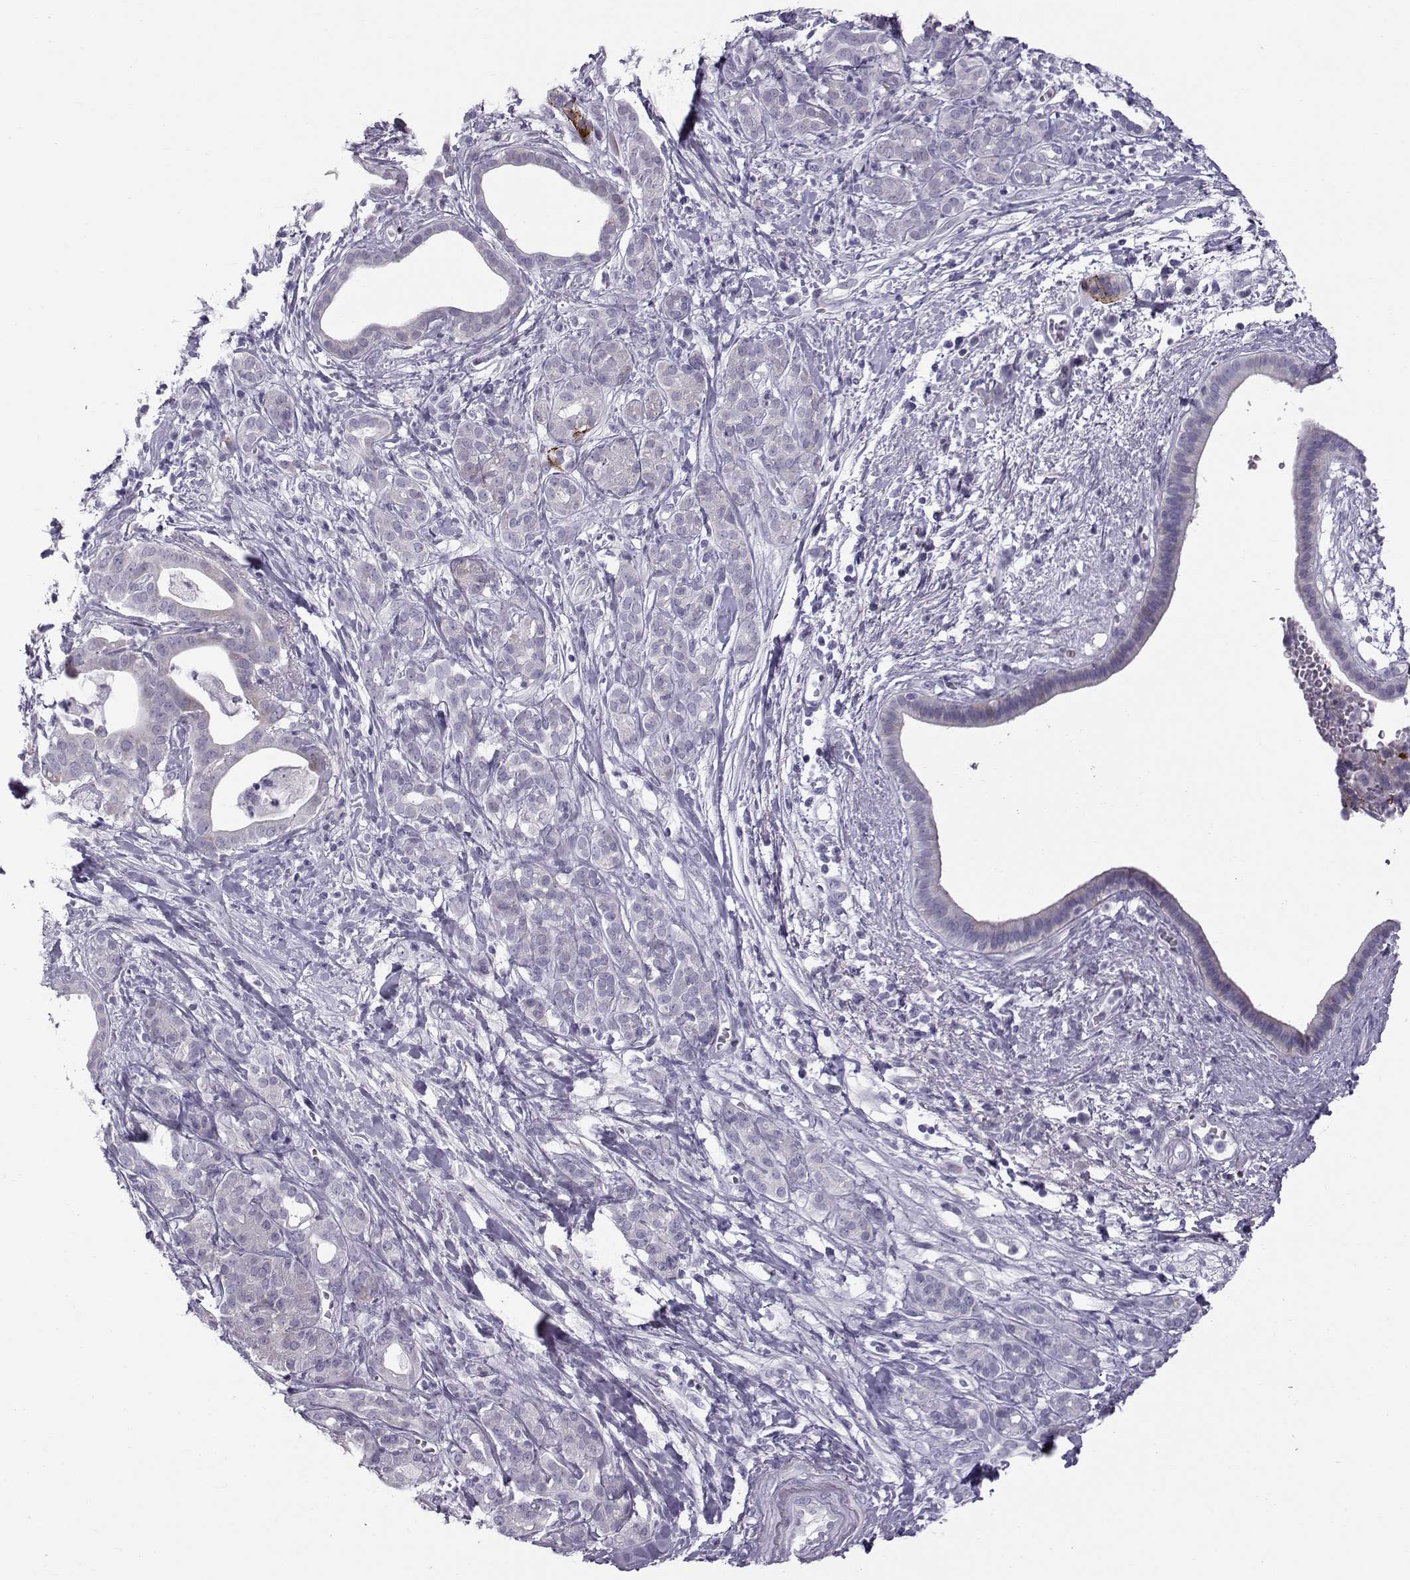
{"staining": {"intensity": "negative", "quantity": "none", "location": "none"}, "tissue": "pancreatic cancer", "cell_type": "Tumor cells", "image_type": "cancer", "snomed": [{"axis": "morphology", "description": "Adenocarcinoma, NOS"}, {"axis": "topography", "description": "Pancreas"}], "caption": "This is an IHC micrograph of adenocarcinoma (pancreatic). There is no expression in tumor cells.", "gene": "DMRT3", "patient": {"sex": "male", "age": 61}}